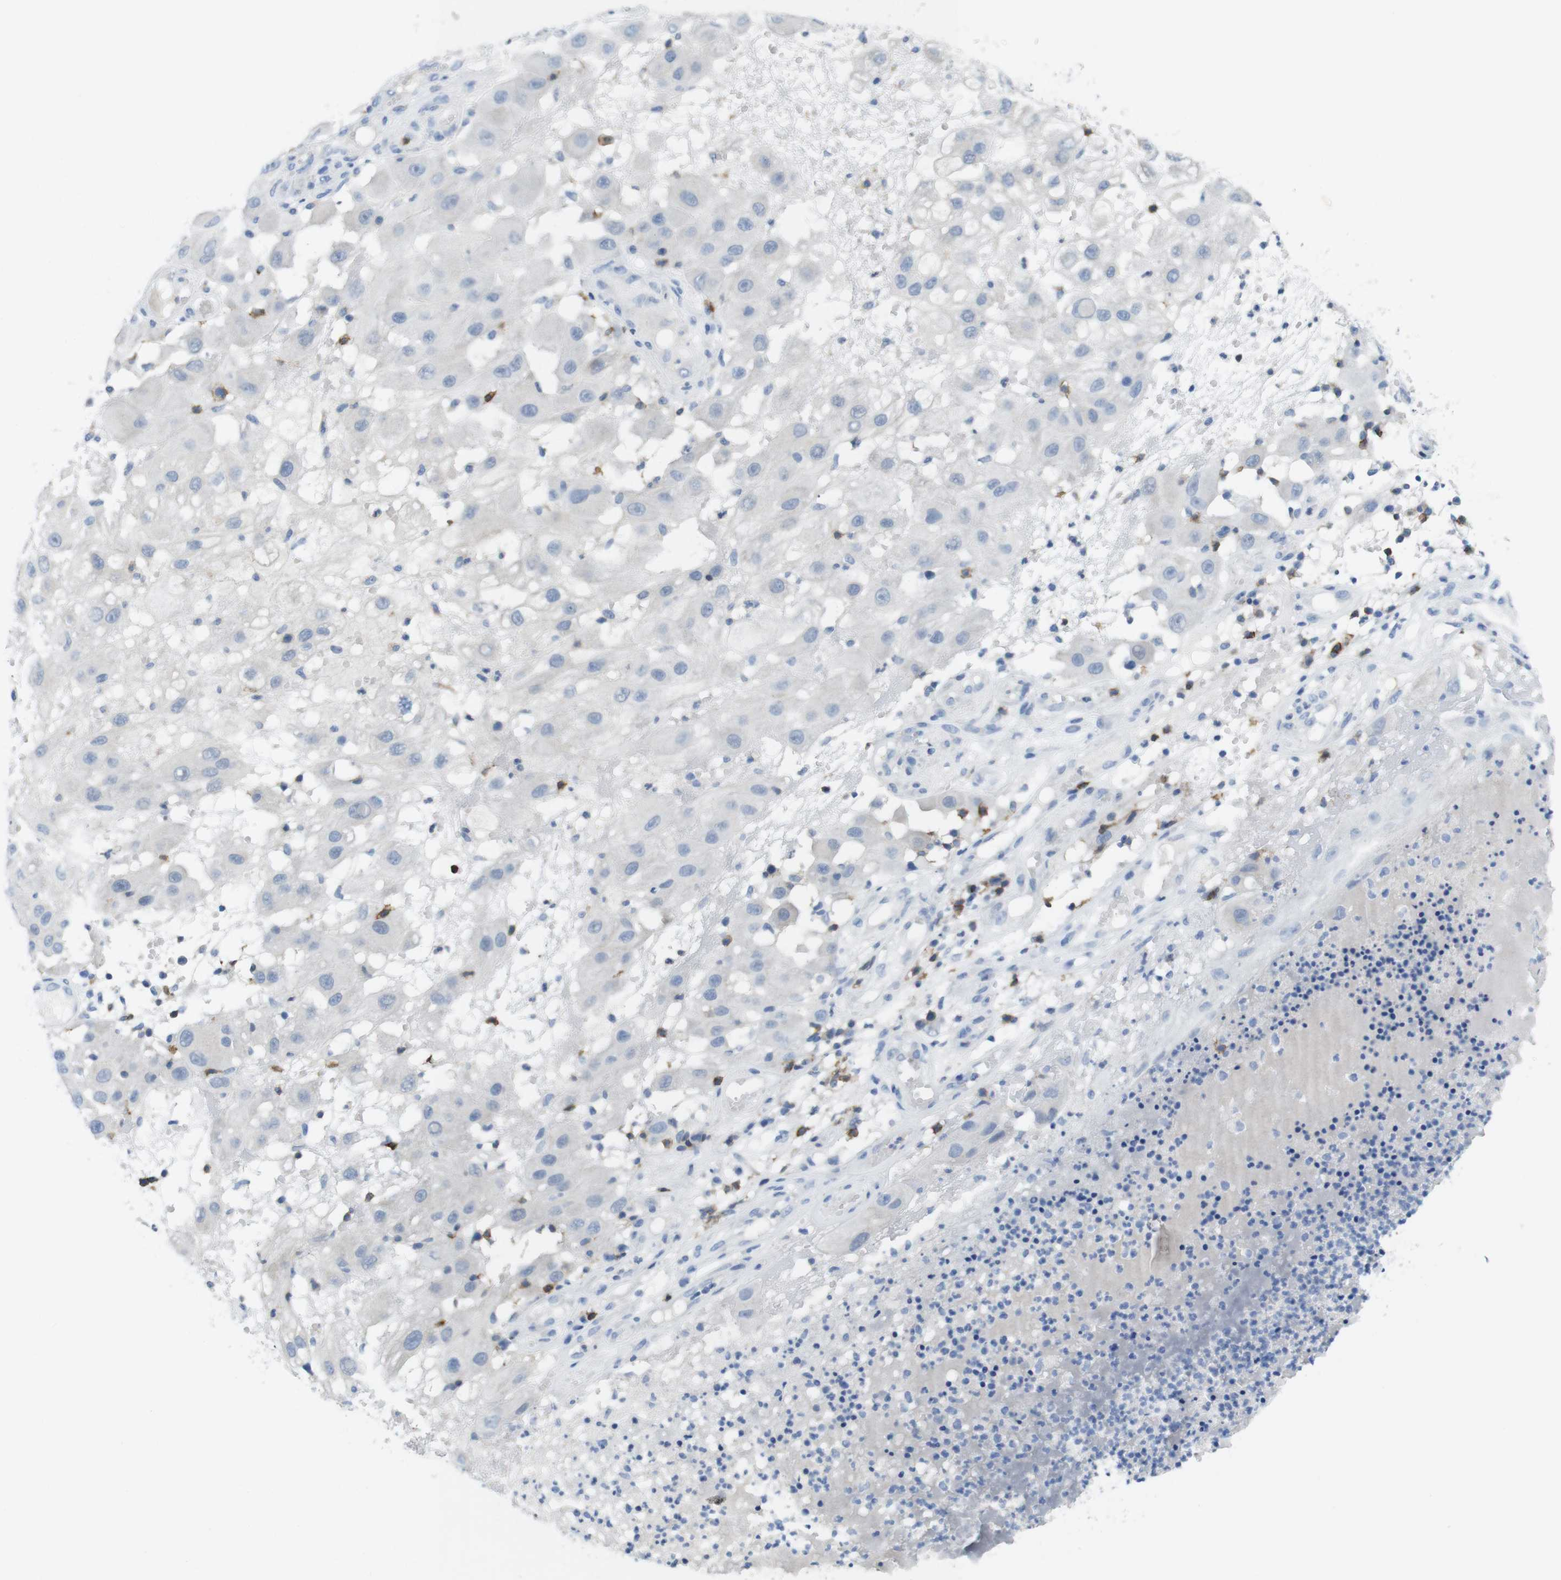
{"staining": {"intensity": "negative", "quantity": "none", "location": "none"}, "tissue": "melanoma", "cell_type": "Tumor cells", "image_type": "cancer", "snomed": [{"axis": "morphology", "description": "Malignant melanoma, NOS"}, {"axis": "topography", "description": "Skin"}], "caption": "Immunohistochemical staining of human melanoma displays no significant staining in tumor cells.", "gene": "CD5", "patient": {"sex": "female", "age": 81}}